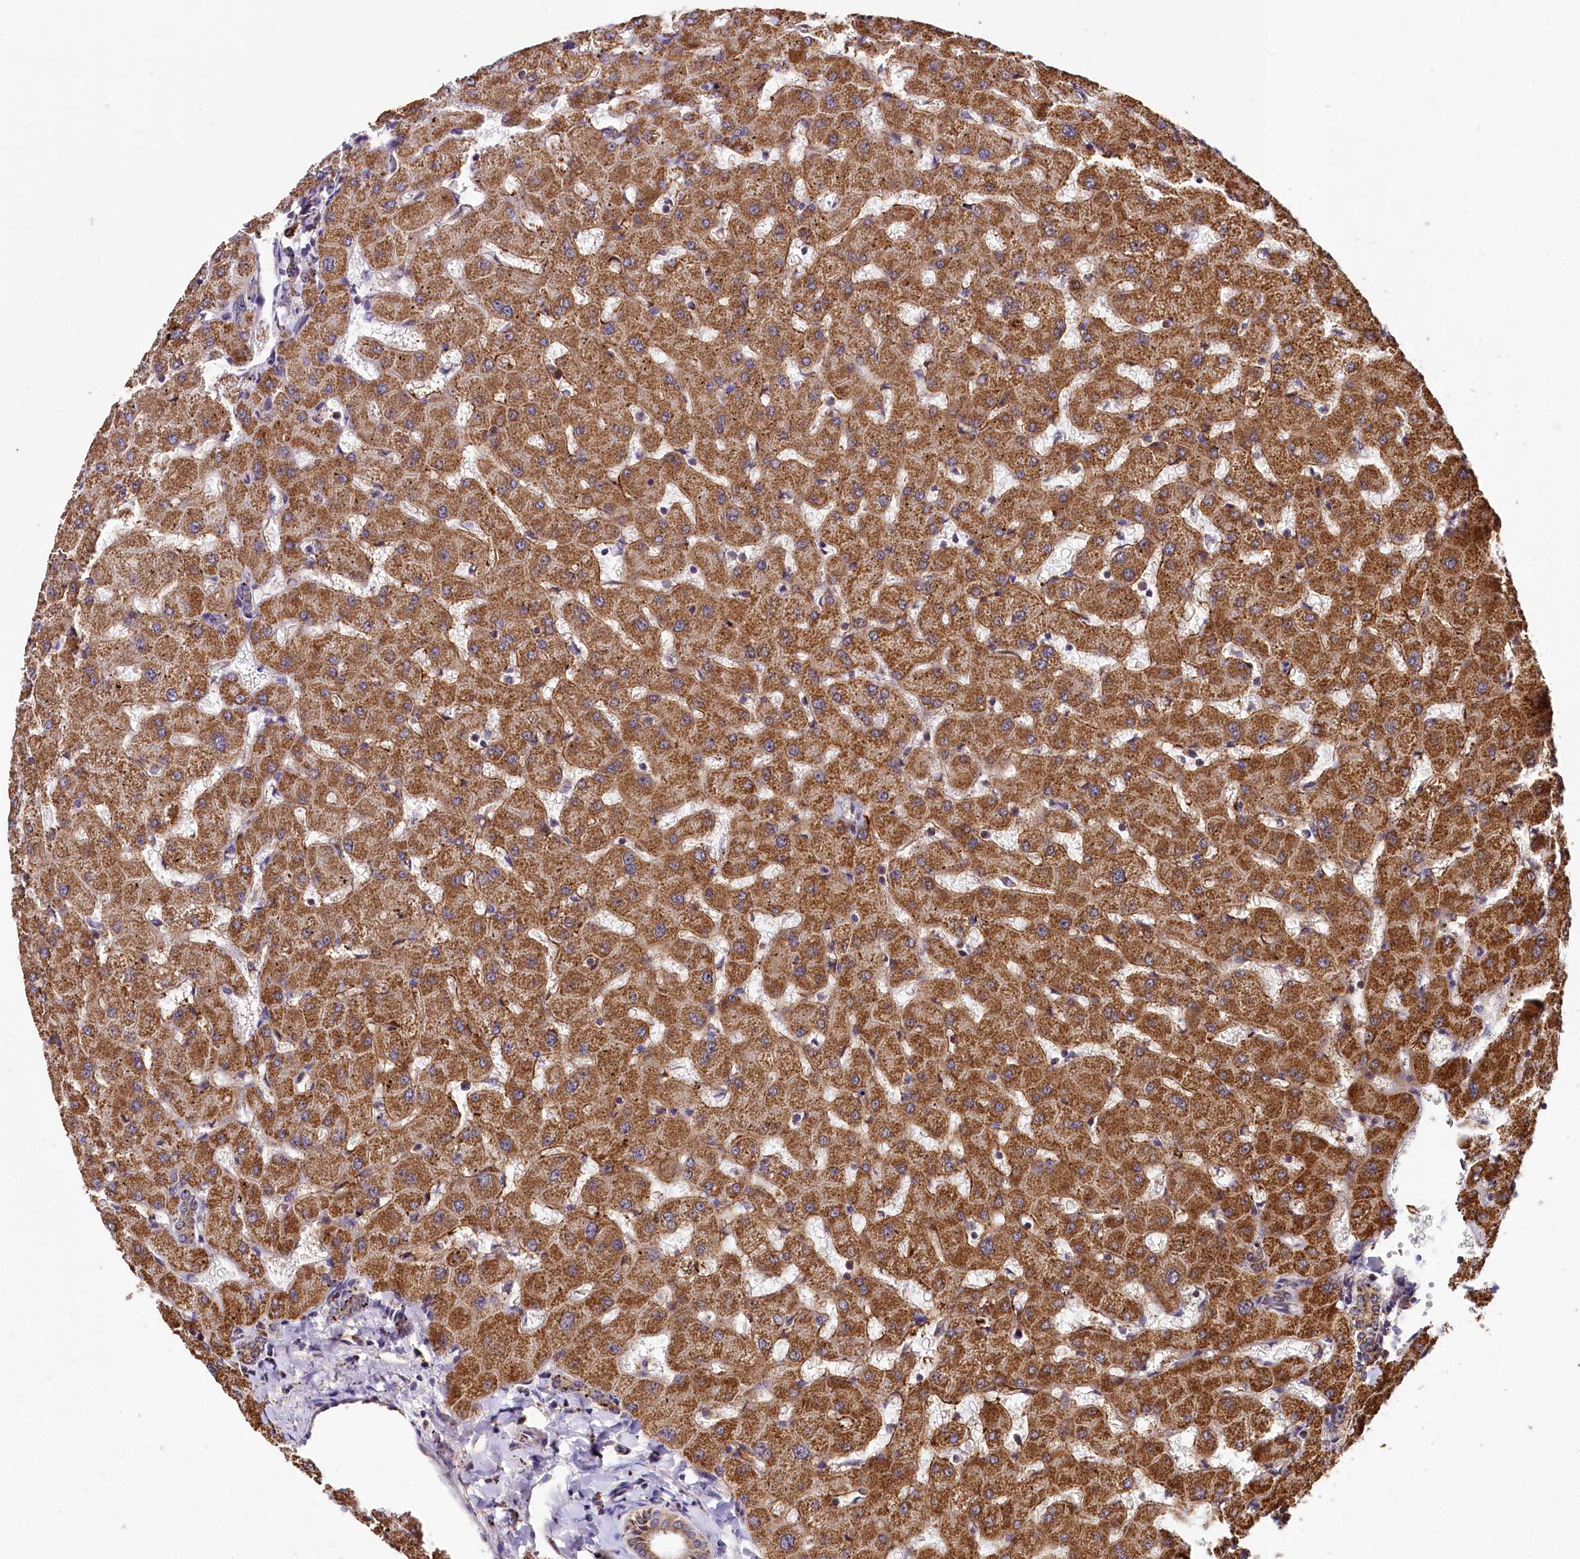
{"staining": {"intensity": "moderate", "quantity": "25%-75%", "location": "cytoplasmic/membranous"}, "tissue": "liver", "cell_type": "Cholangiocytes", "image_type": "normal", "snomed": [{"axis": "morphology", "description": "Normal tissue, NOS"}, {"axis": "topography", "description": "Liver"}], "caption": "A medium amount of moderate cytoplasmic/membranous staining is seen in about 25%-75% of cholangiocytes in unremarkable liver. (brown staining indicates protein expression, while blue staining denotes nuclei).", "gene": "SPRYD3", "patient": {"sex": "female", "age": 63}}